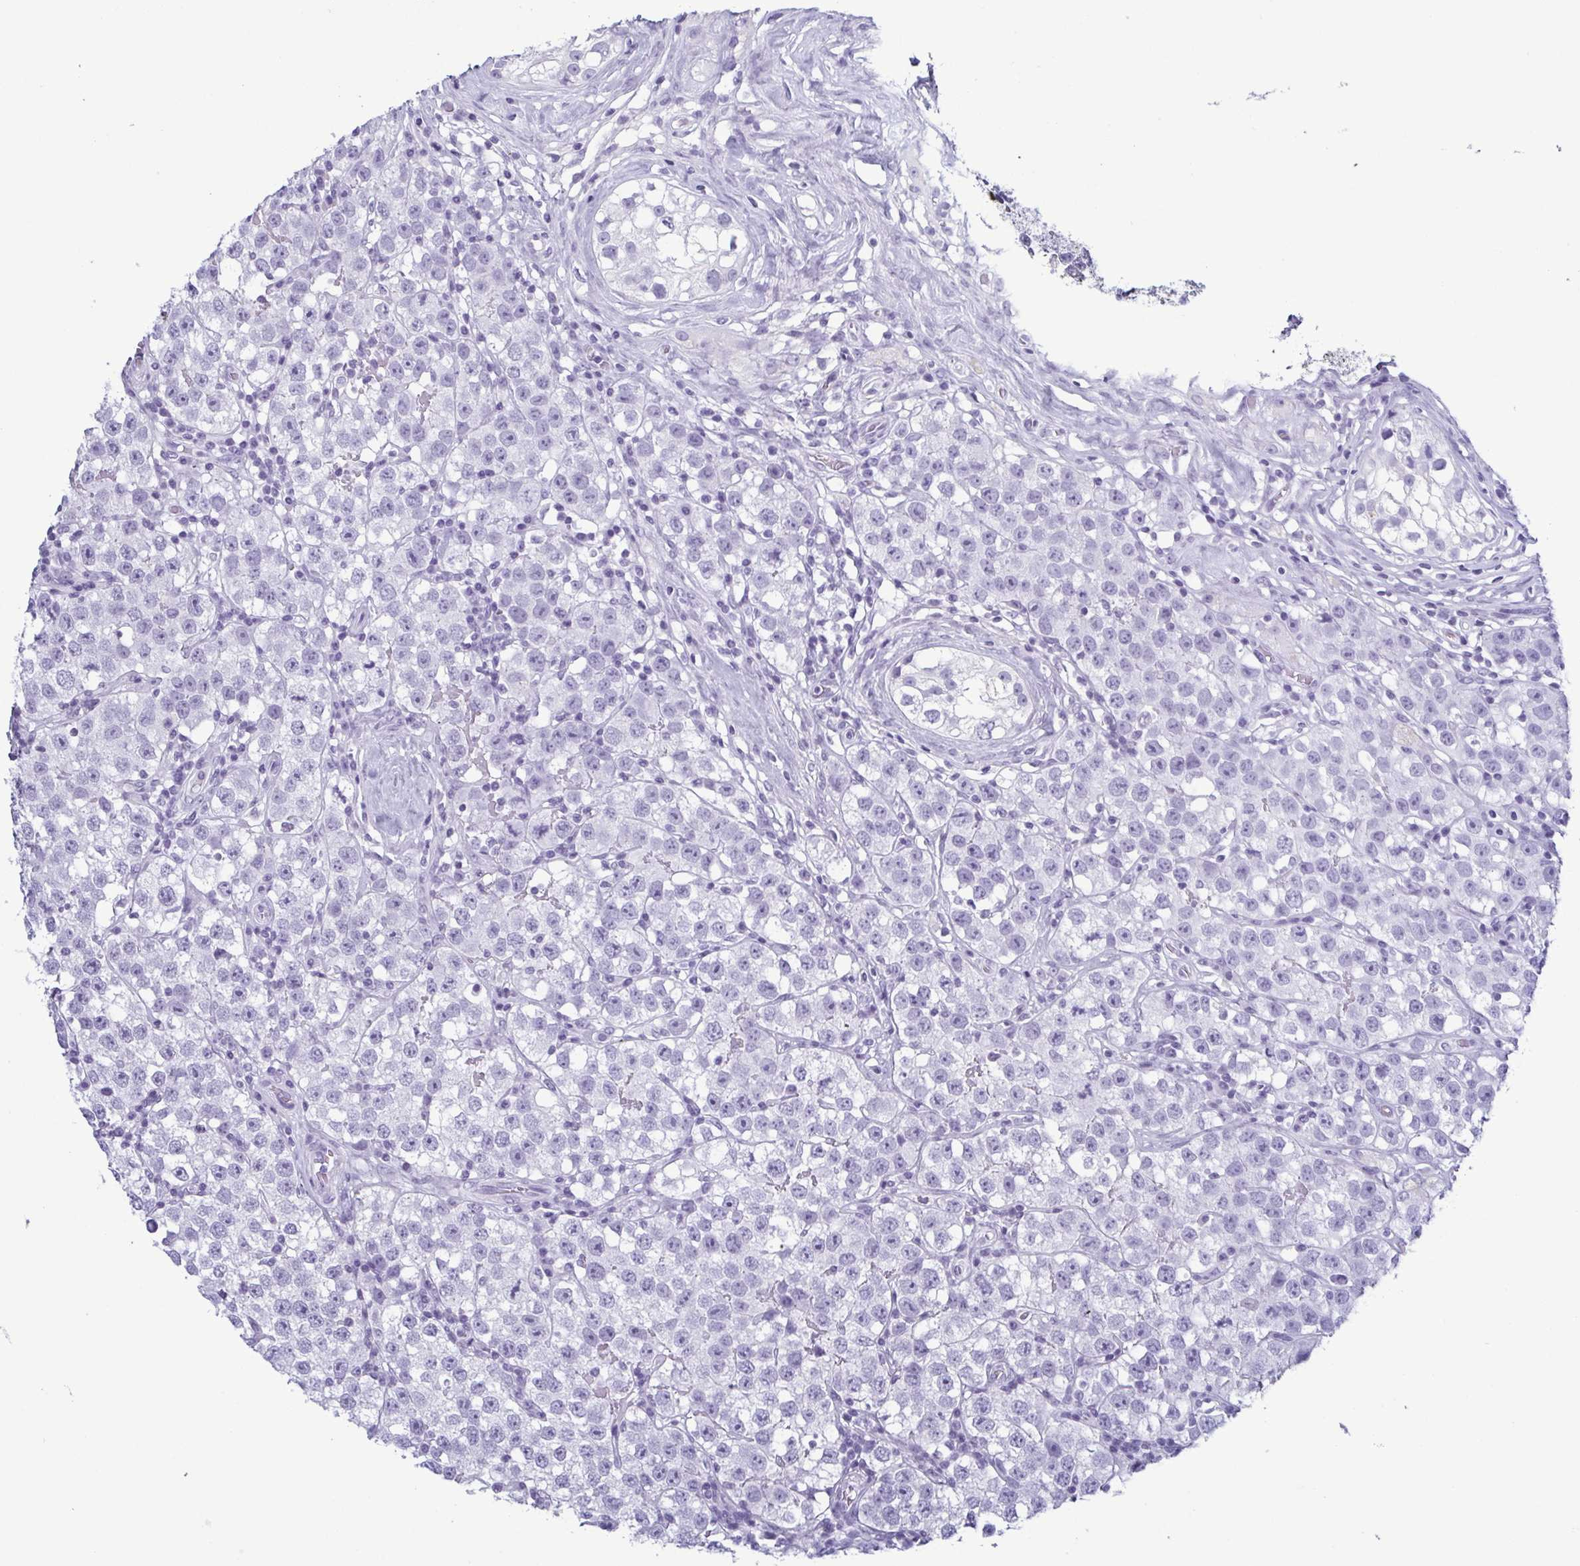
{"staining": {"intensity": "negative", "quantity": "none", "location": "none"}, "tissue": "testis cancer", "cell_type": "Tumor cells", "image_type": "cancer", "snomed": [{"axis": "morphology", "description": "Seminoma, NOS"}, {"axis": "topography", "description": "Testis"}], "caption": "This is a micrograph of immunohistochemistry (IHC) staining of testis seminoma, which shows no staining in tumor cells.", "gene": "KRT10", "patient": {"sex": "male", "age": 34}}